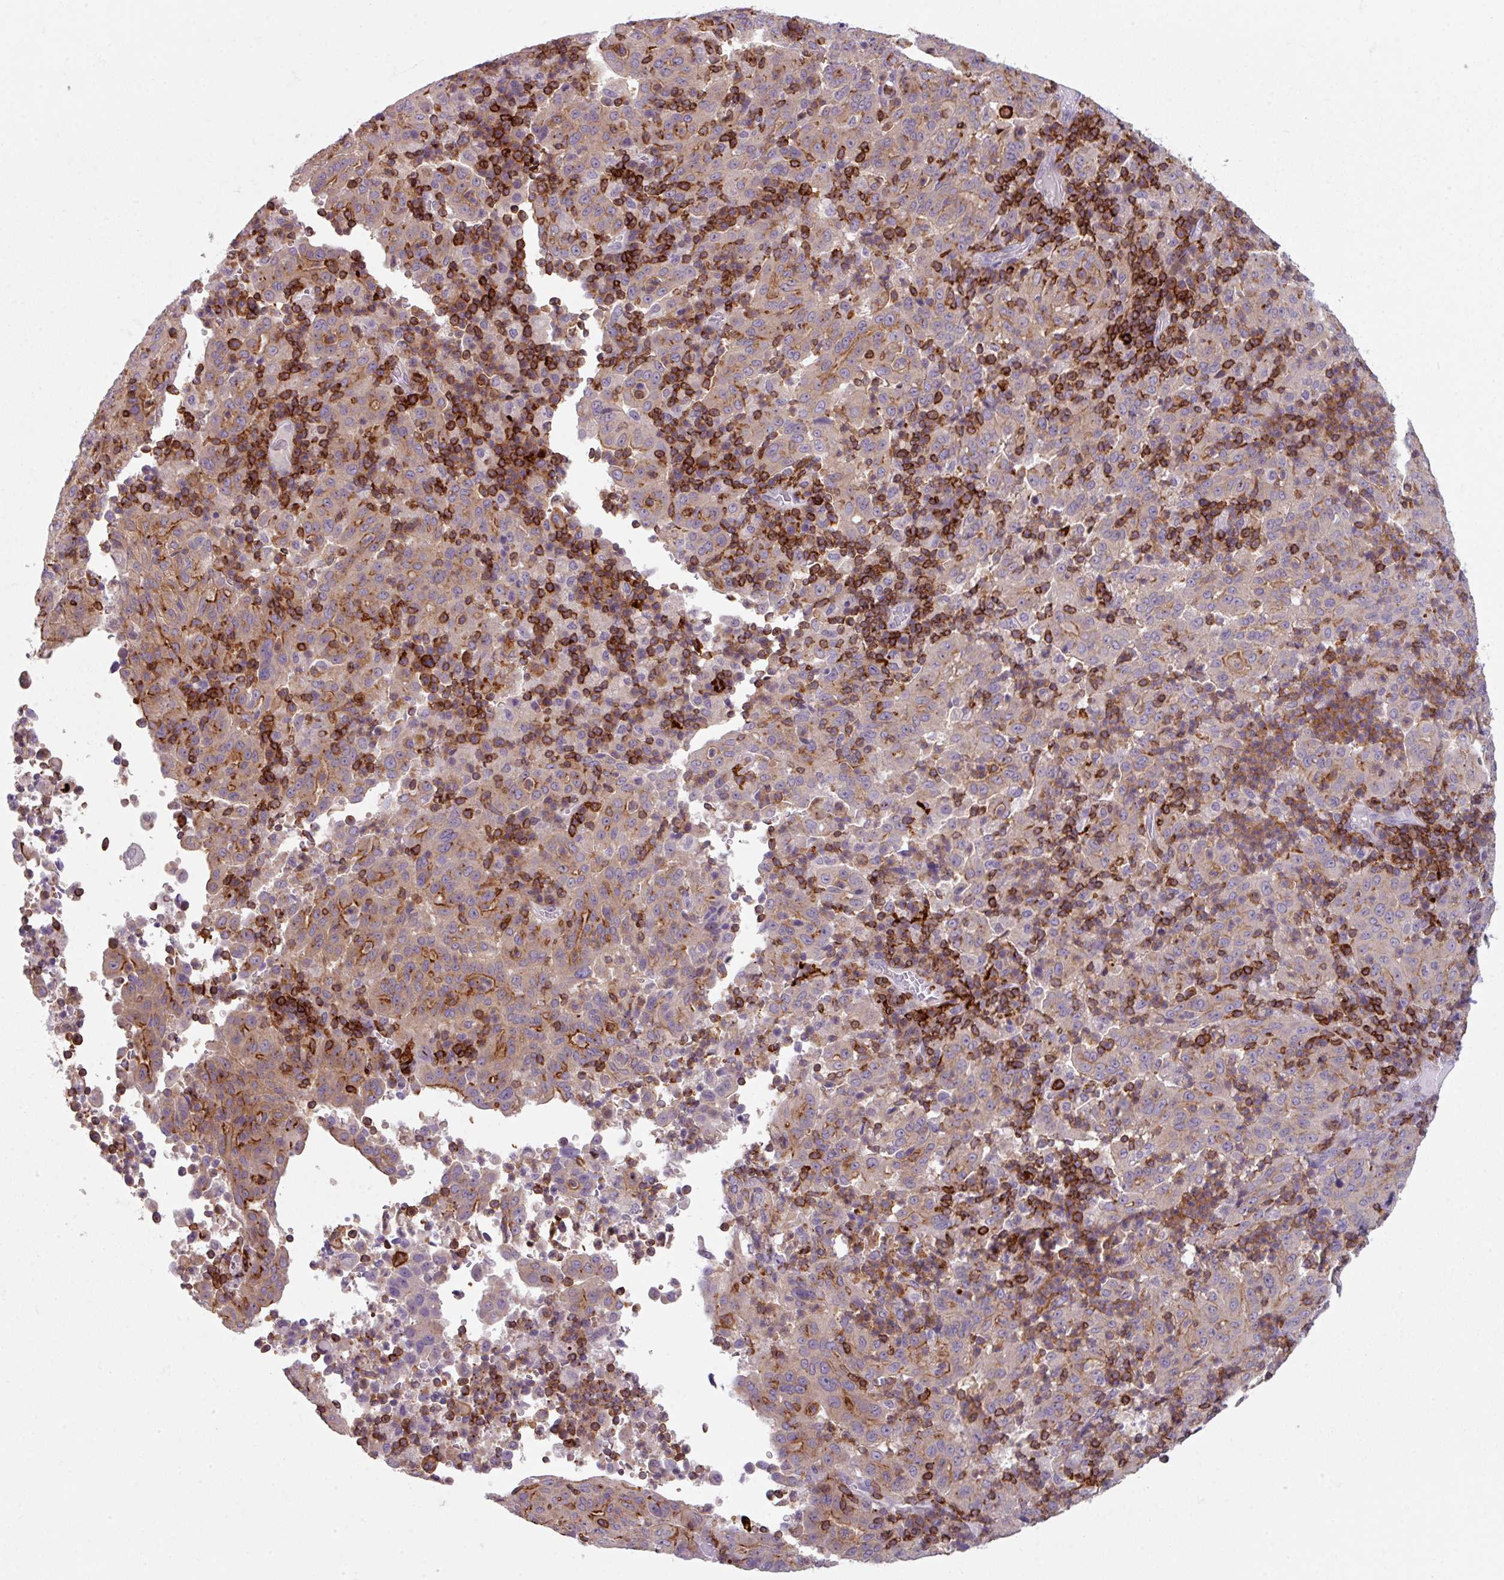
{"staining": {"intensity": "moderate", "quantity": "25%-75%", "location": "cytoplasmic/membranous"}, "tissue": "pancreatic cancer", "cell_type": "Tumor cells", "image_type": "cancer", "snomed": [{"axis": "morphology", "description": "Adenocarcinoma, NOS"}, {"axis": "topography", "description": "Pancreas"}], "caption": "Brown immunohistochemical staining in adenocarcinoma (pancreatic) displays moderate cytoplasmic/membranous expression in about 25%-75% of tumor cells.", "gene": "NEDD9", "patient": {"sex": "male", "age": 63}}